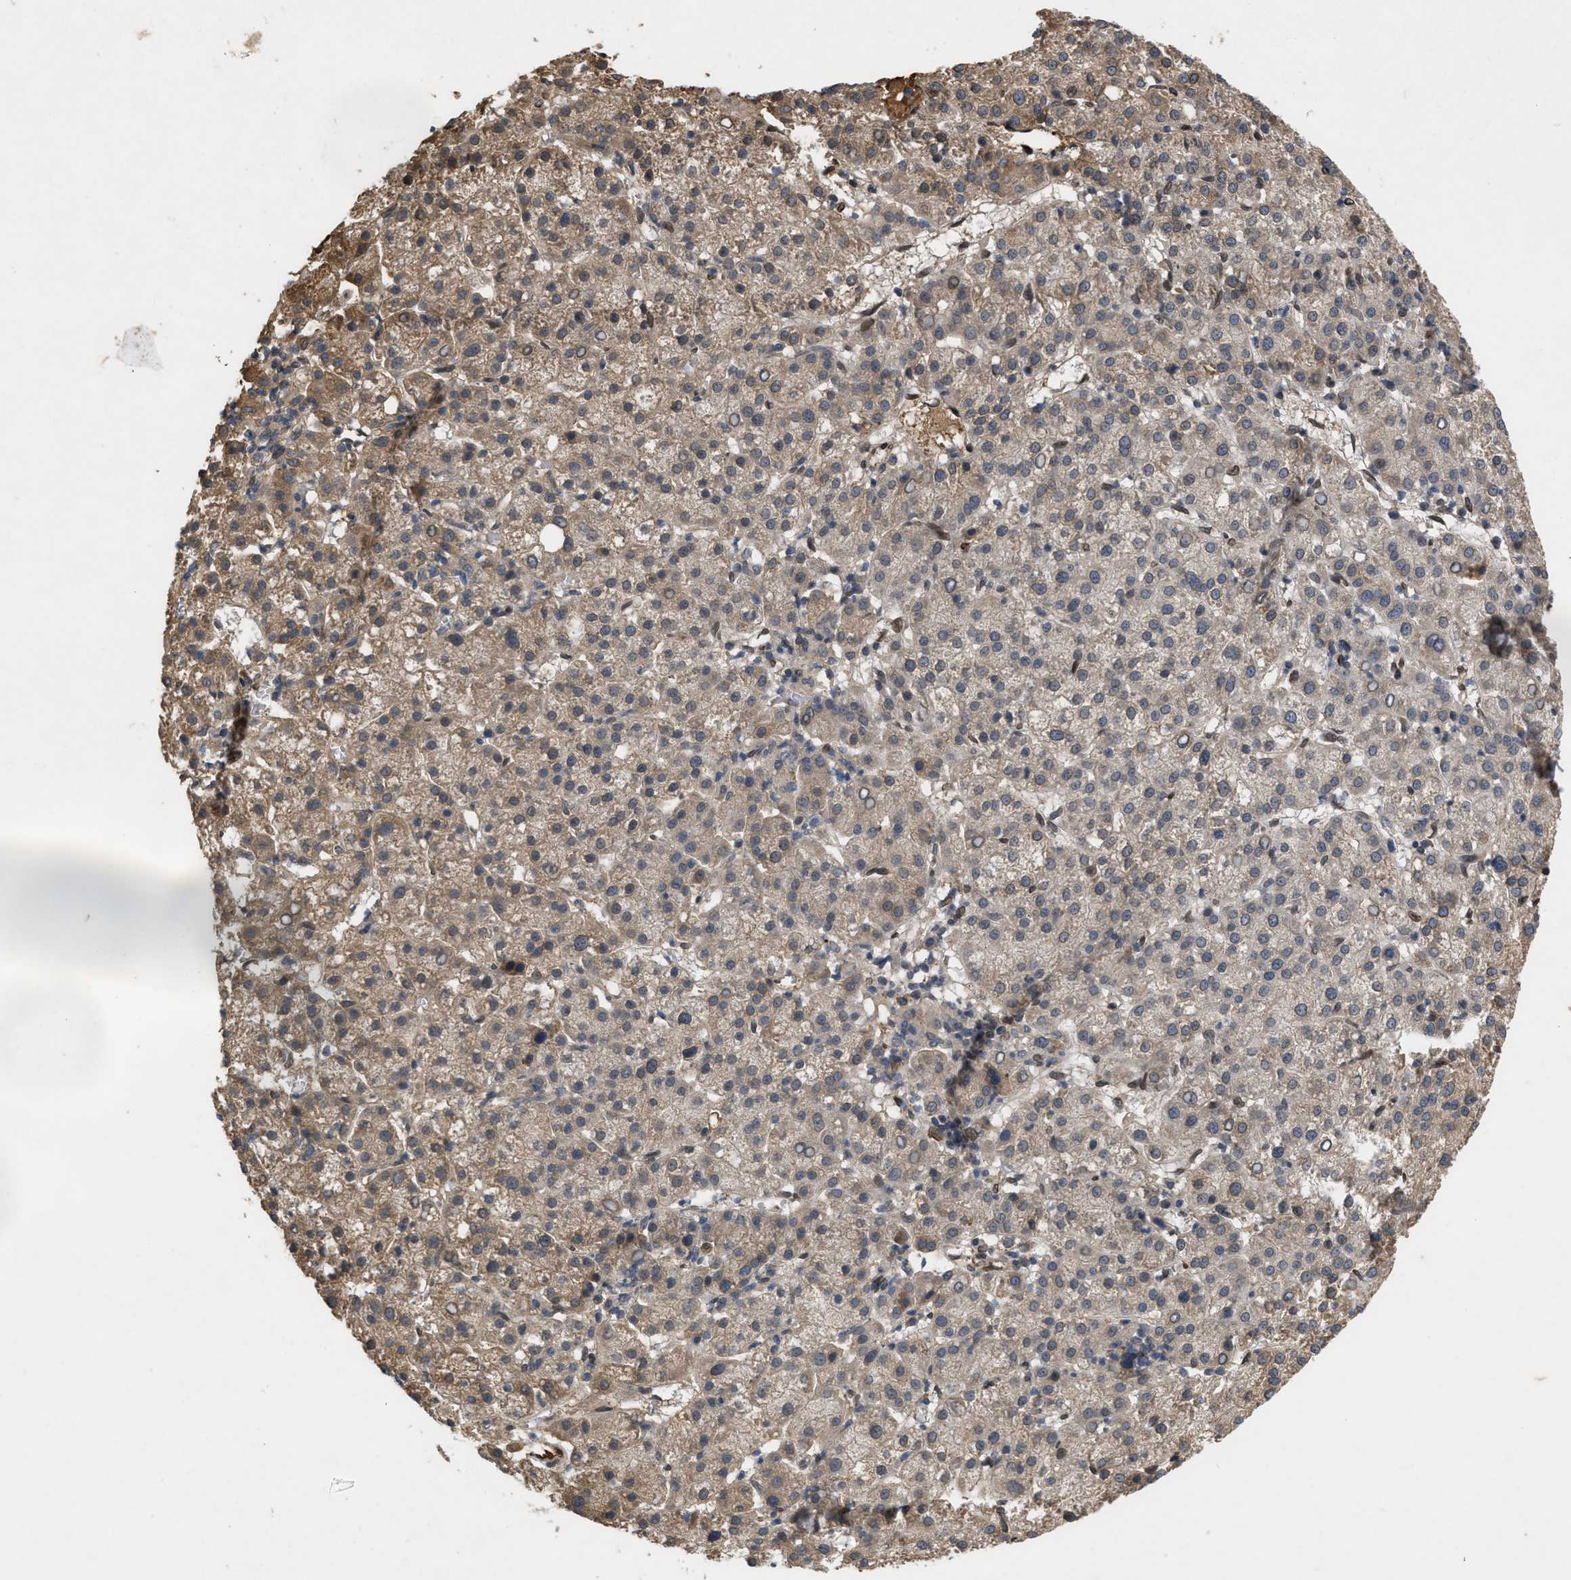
{"staining": {"intensity": "moderate", "quantity": ">75%", "location": "cytoplasmic/membranous"}, "tissue": "liver cancer", "cell_type": "Tumor cells", "image_type": "cancer", "snomed": [{"axis": "morphology", "description": "Carcinoma, Hepatocellular, NOS"}, {"axis": "topography", "description": "Liver"}], "caption": "Liver hepatocellular carcinoma was stained to show a protein in brown. There is medium levels of moderate cytoplasmic/membranous expression in about >75% of tumor cells.", "gene": "CRY1", "patient": {"sex": "female", "age": 58}}